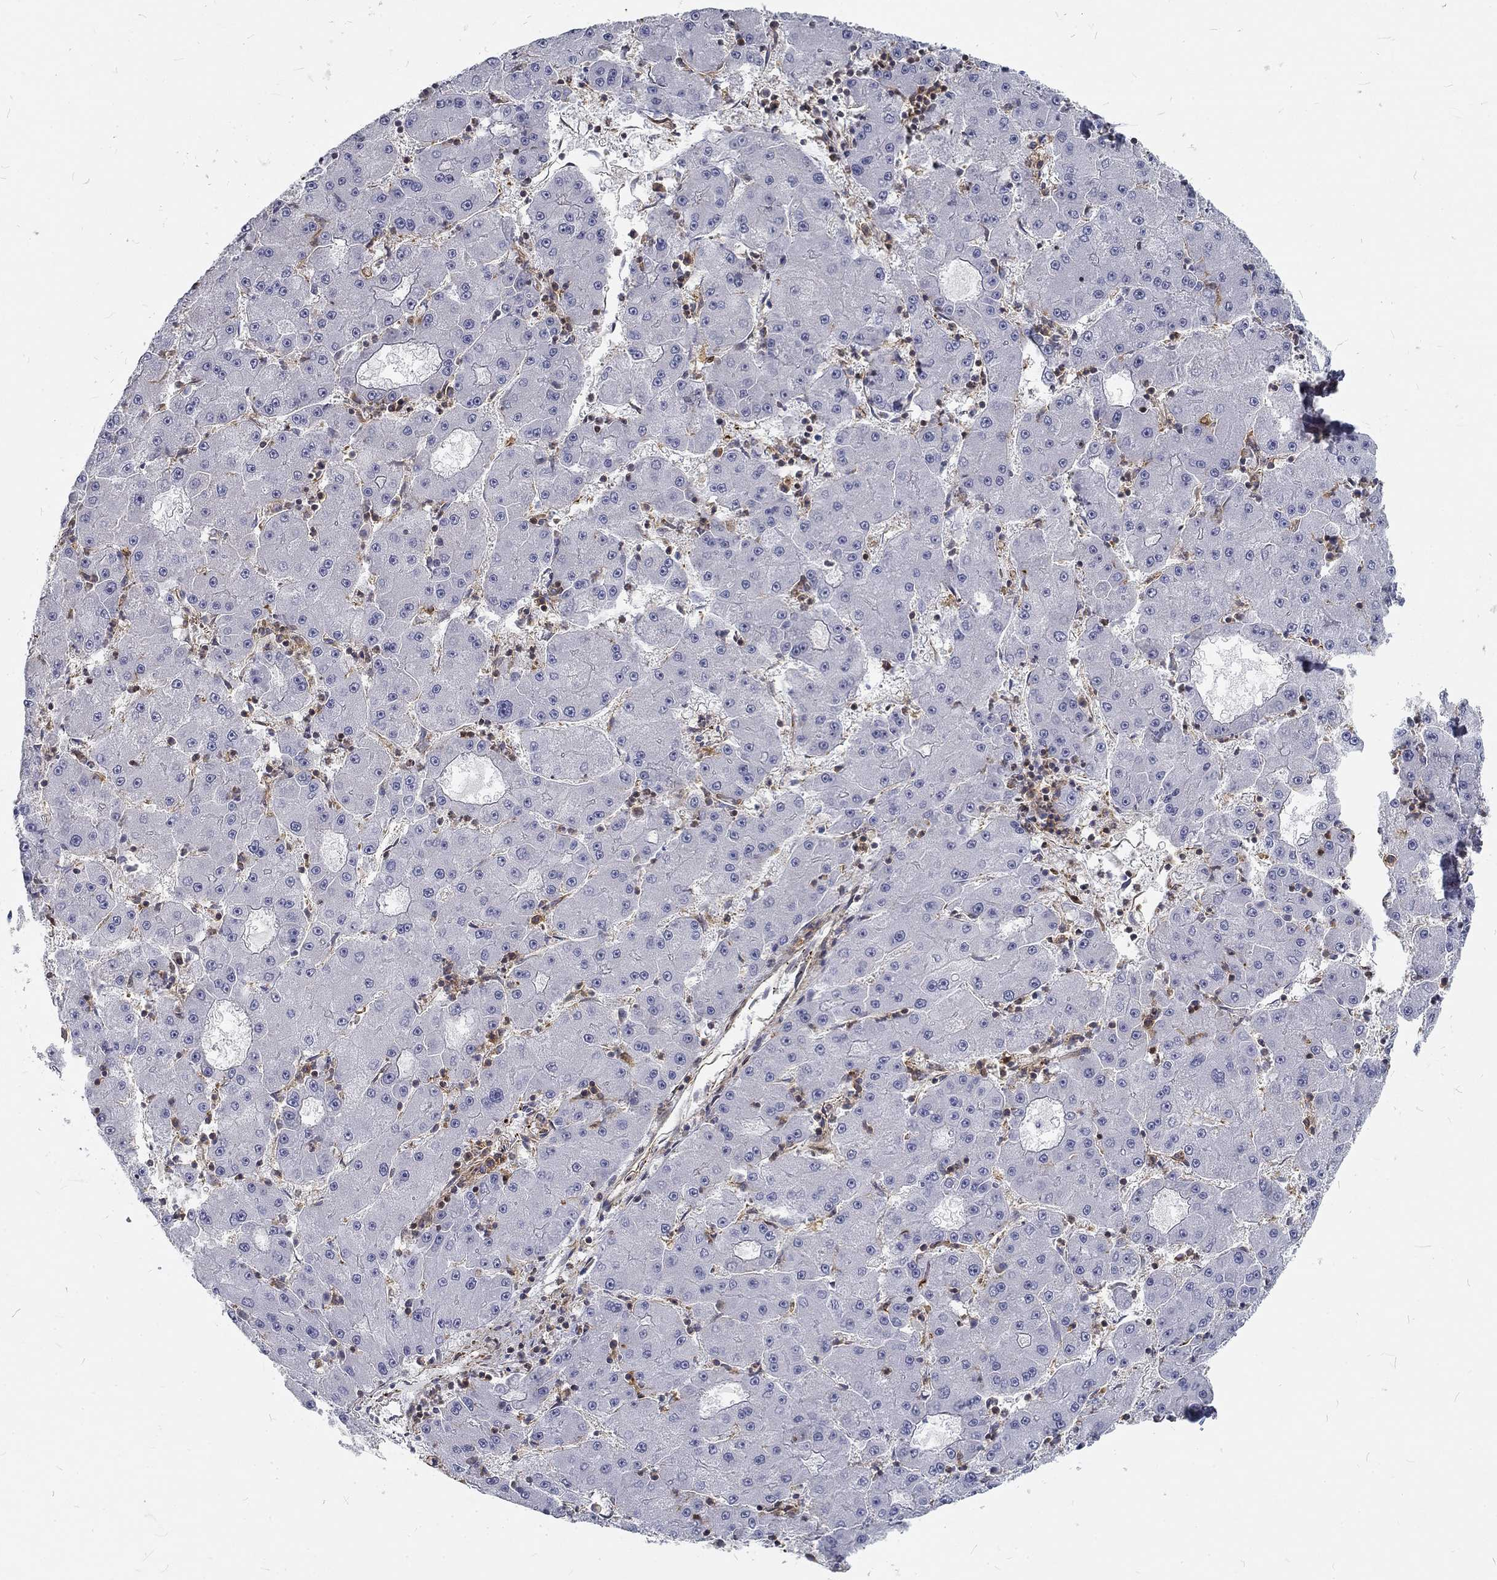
{"staining": {"intensity": "negative", "quantity": "none", "location": "none"}, "tissue": "liver cancer", "cell_type": "Tumor cells", "image_type": "cancer", "snomed": [{"axis": "morphology", "description": "Carcinoma, Hepatocellular, NOS"}, {"axis": "topography", "description": "Liver"}], "caption": "Immunohistochemistry (IHC) image of human liver cancer stained for a protein (brown), which demonstrates no staining in tumor cells.", "gene": "MTMR11", "patient": {"sex": "male", "age": 73}}